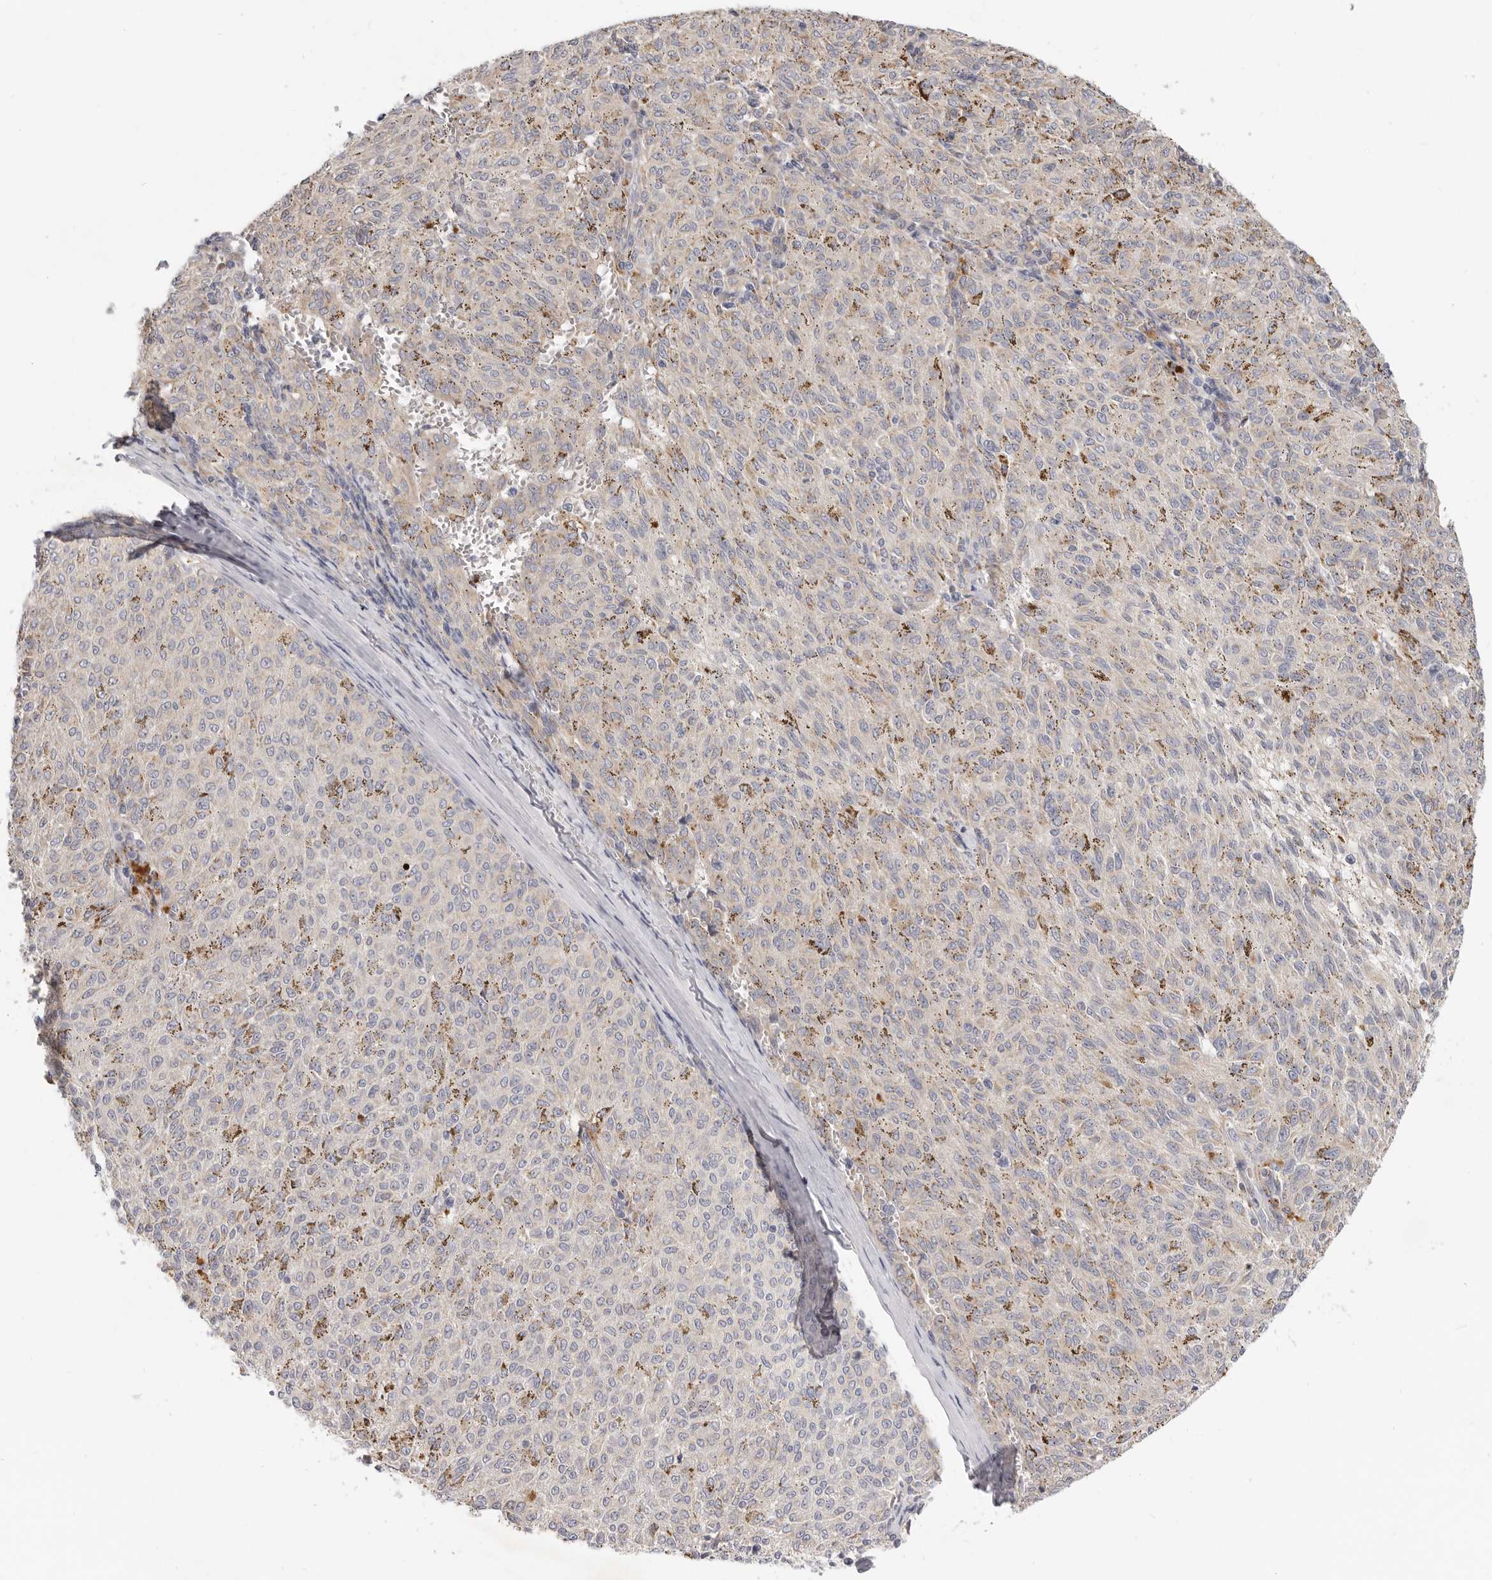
{"staining": {"intensity": "negative", "quantity": "none", "location": "none"}, "tissue": "melanoma", "cell_type": "Tumor cells", "image_type": "cancer", "snomed": [{"axis": "morphology", "description": "Malignant melanoma, NOS"}, {"axis": "topography", "description": "Skin"}], "caption": "The histopathology image shows no significant positivity in tumor cells of melanoma. The staining was performed using DAB to visualize the protein expression in brown, while the nuclei were stained in blue with hematoxylin (Magnification: 20x).", "gene": "TFB2M", "patient": {"sex": "female", "age": 72}}